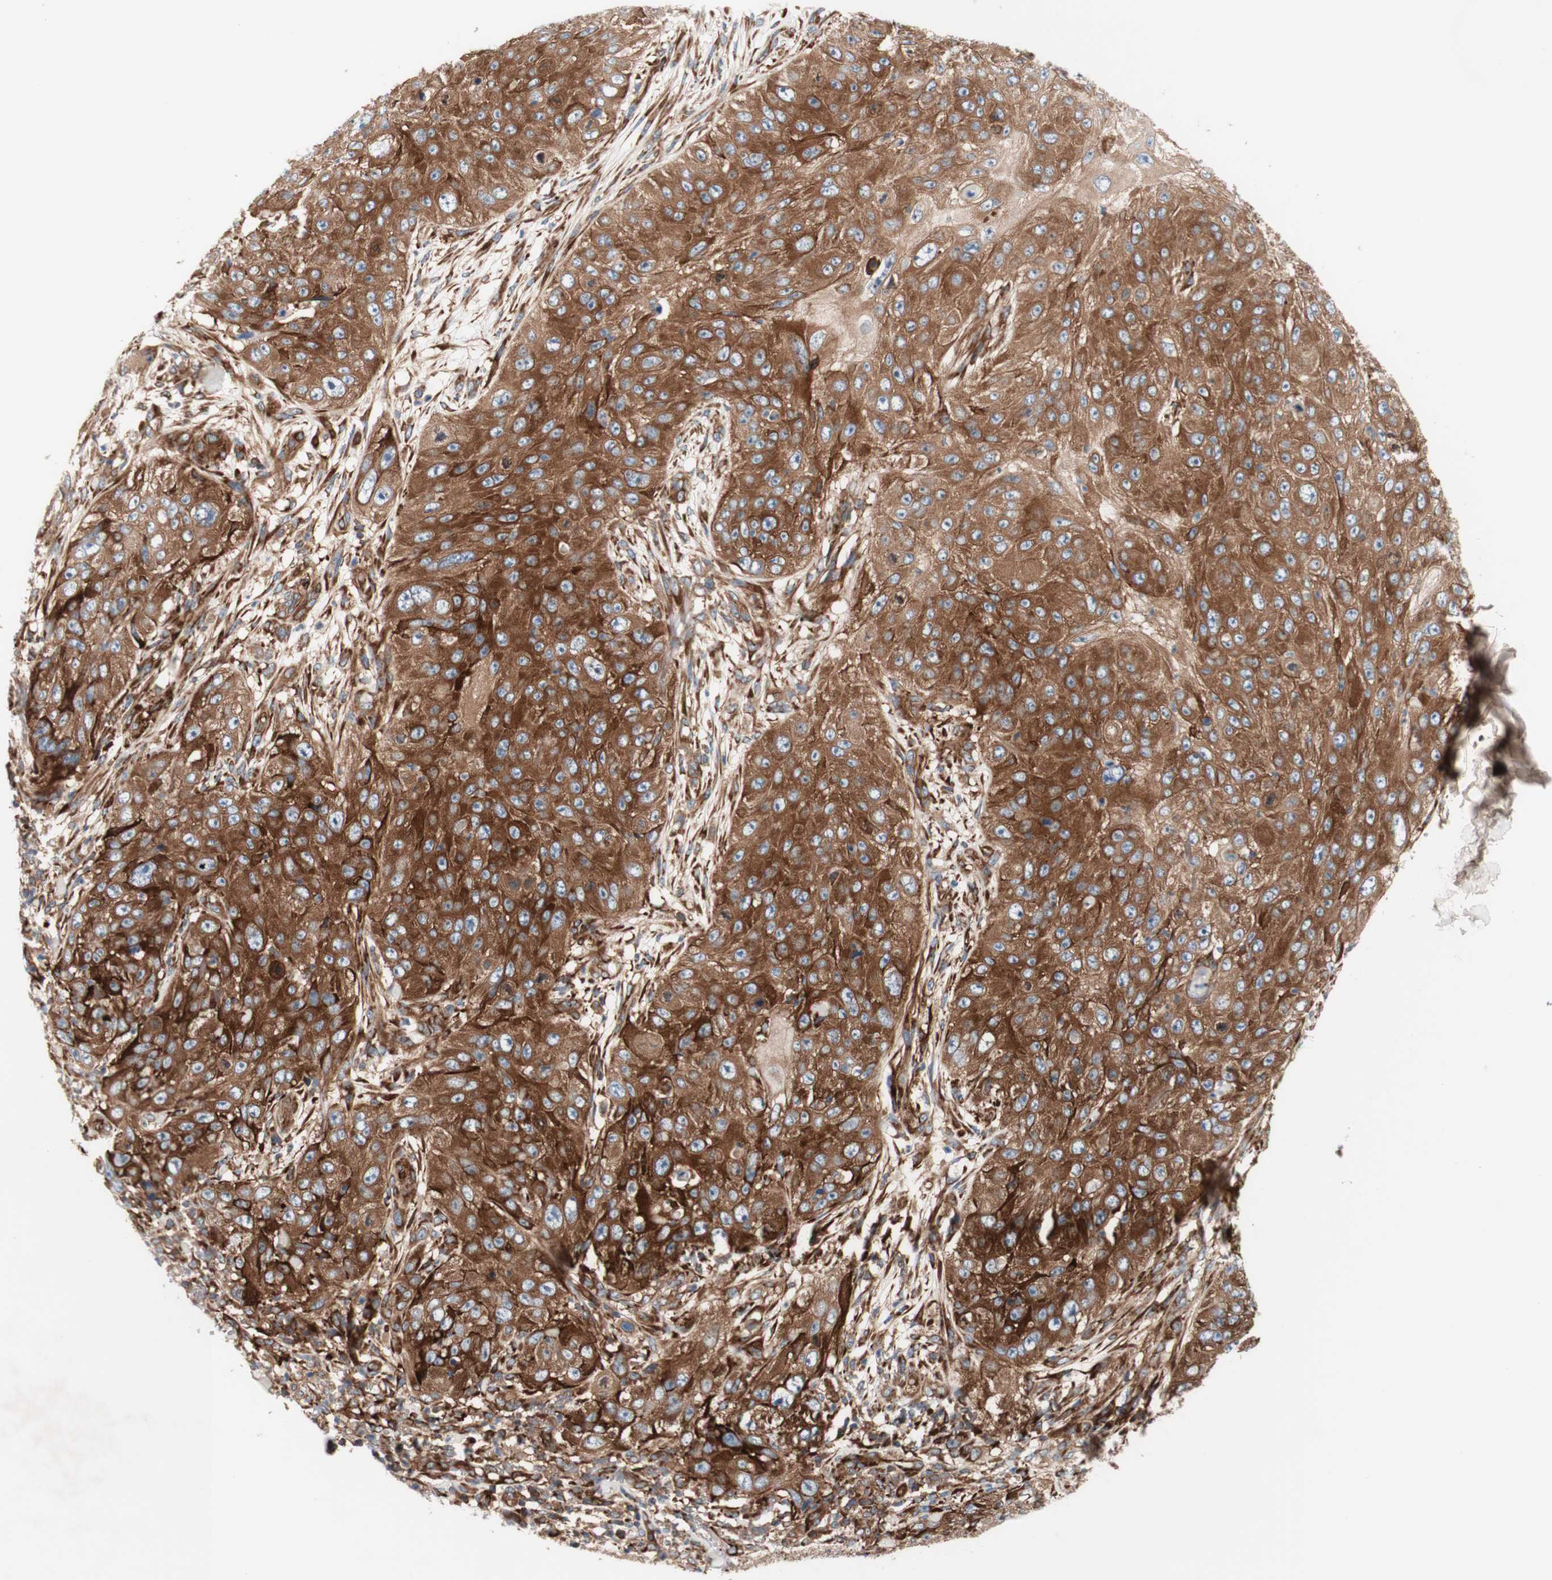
{"staining": {"intensity": "strong", "quantity": ">75%", "location": "cytoplasmic/membranous"}, "tissue": "skin cancer", "cell_type": "Tumor cells", "image_type": "cancer", "snomed": [{"axis": "morphology", "description": "Squamous cell carcinoma, NOS"}, {"axis": "topography", "description": "Skin"}], "caption": "Skin squamous cell carcinoma stained with a brown dye exhibits strong cytoplasmic/membranous positive expression in approximately >75% of tumor cells.", "gene": "CCN4", "patient": {"sex": "female", "age": 80}}